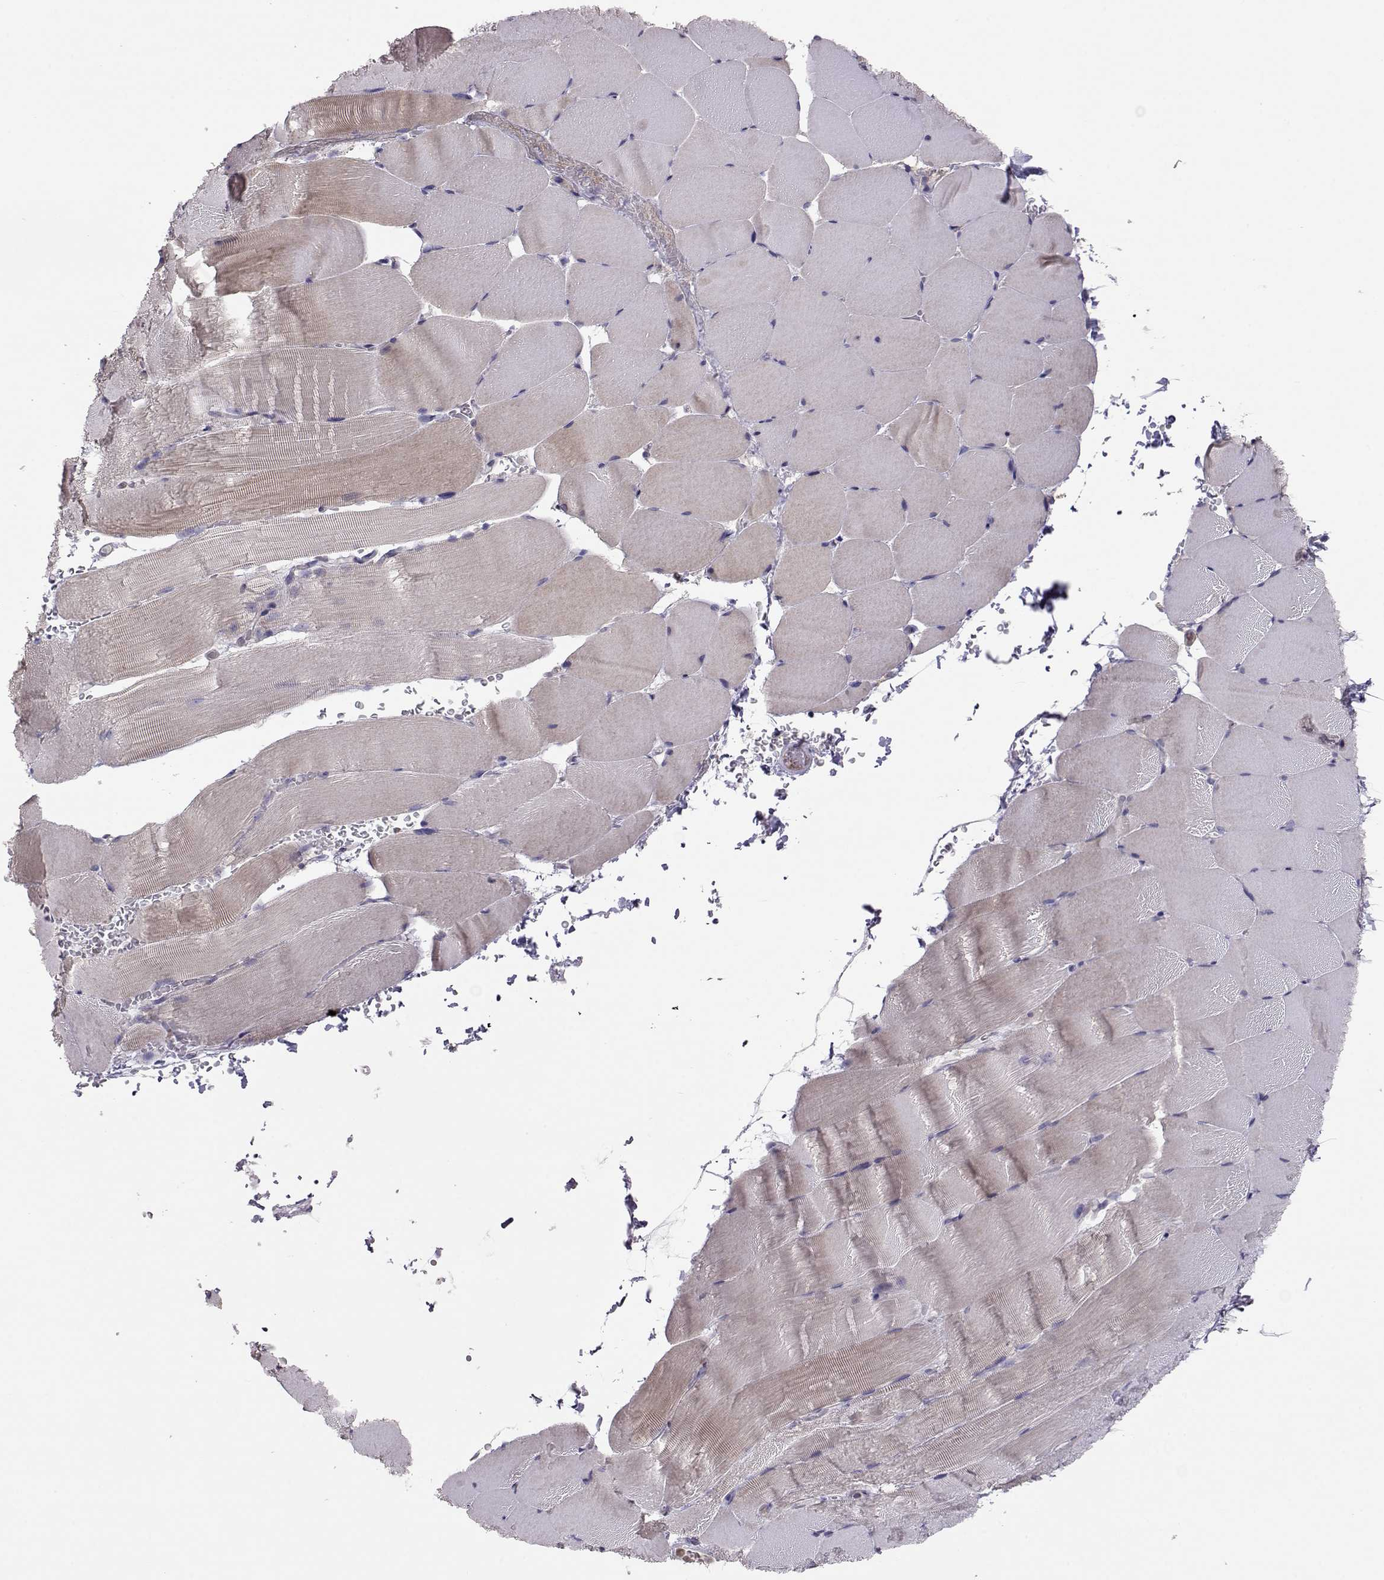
{"staining": {"intensity": "weak", "quantity": "<25%", "location": "cytoplasmic/membranous"}, "tissue": "skeletal muscle", "cell_type": "Myocytes", "image_type": "normal", "snomed": [{"axis": "morphology", "description": "Normal tissue, NOS"}, {"axis": "topography", "description": "Skeletal muscle"}], "caption": "DAB (3,3'-diaminobenzidine) immunohistochemical staining of unremarkable skeletal muscle exhibits no significant expression in myocytes. Brightfield microscopy of immunohistochemistry (IHC) stained with DAB (brown) and hematoxylin (blue), captured at high magnification.", "gene": "NCAM2", "patient": {"sex": "female", "age": 37}}